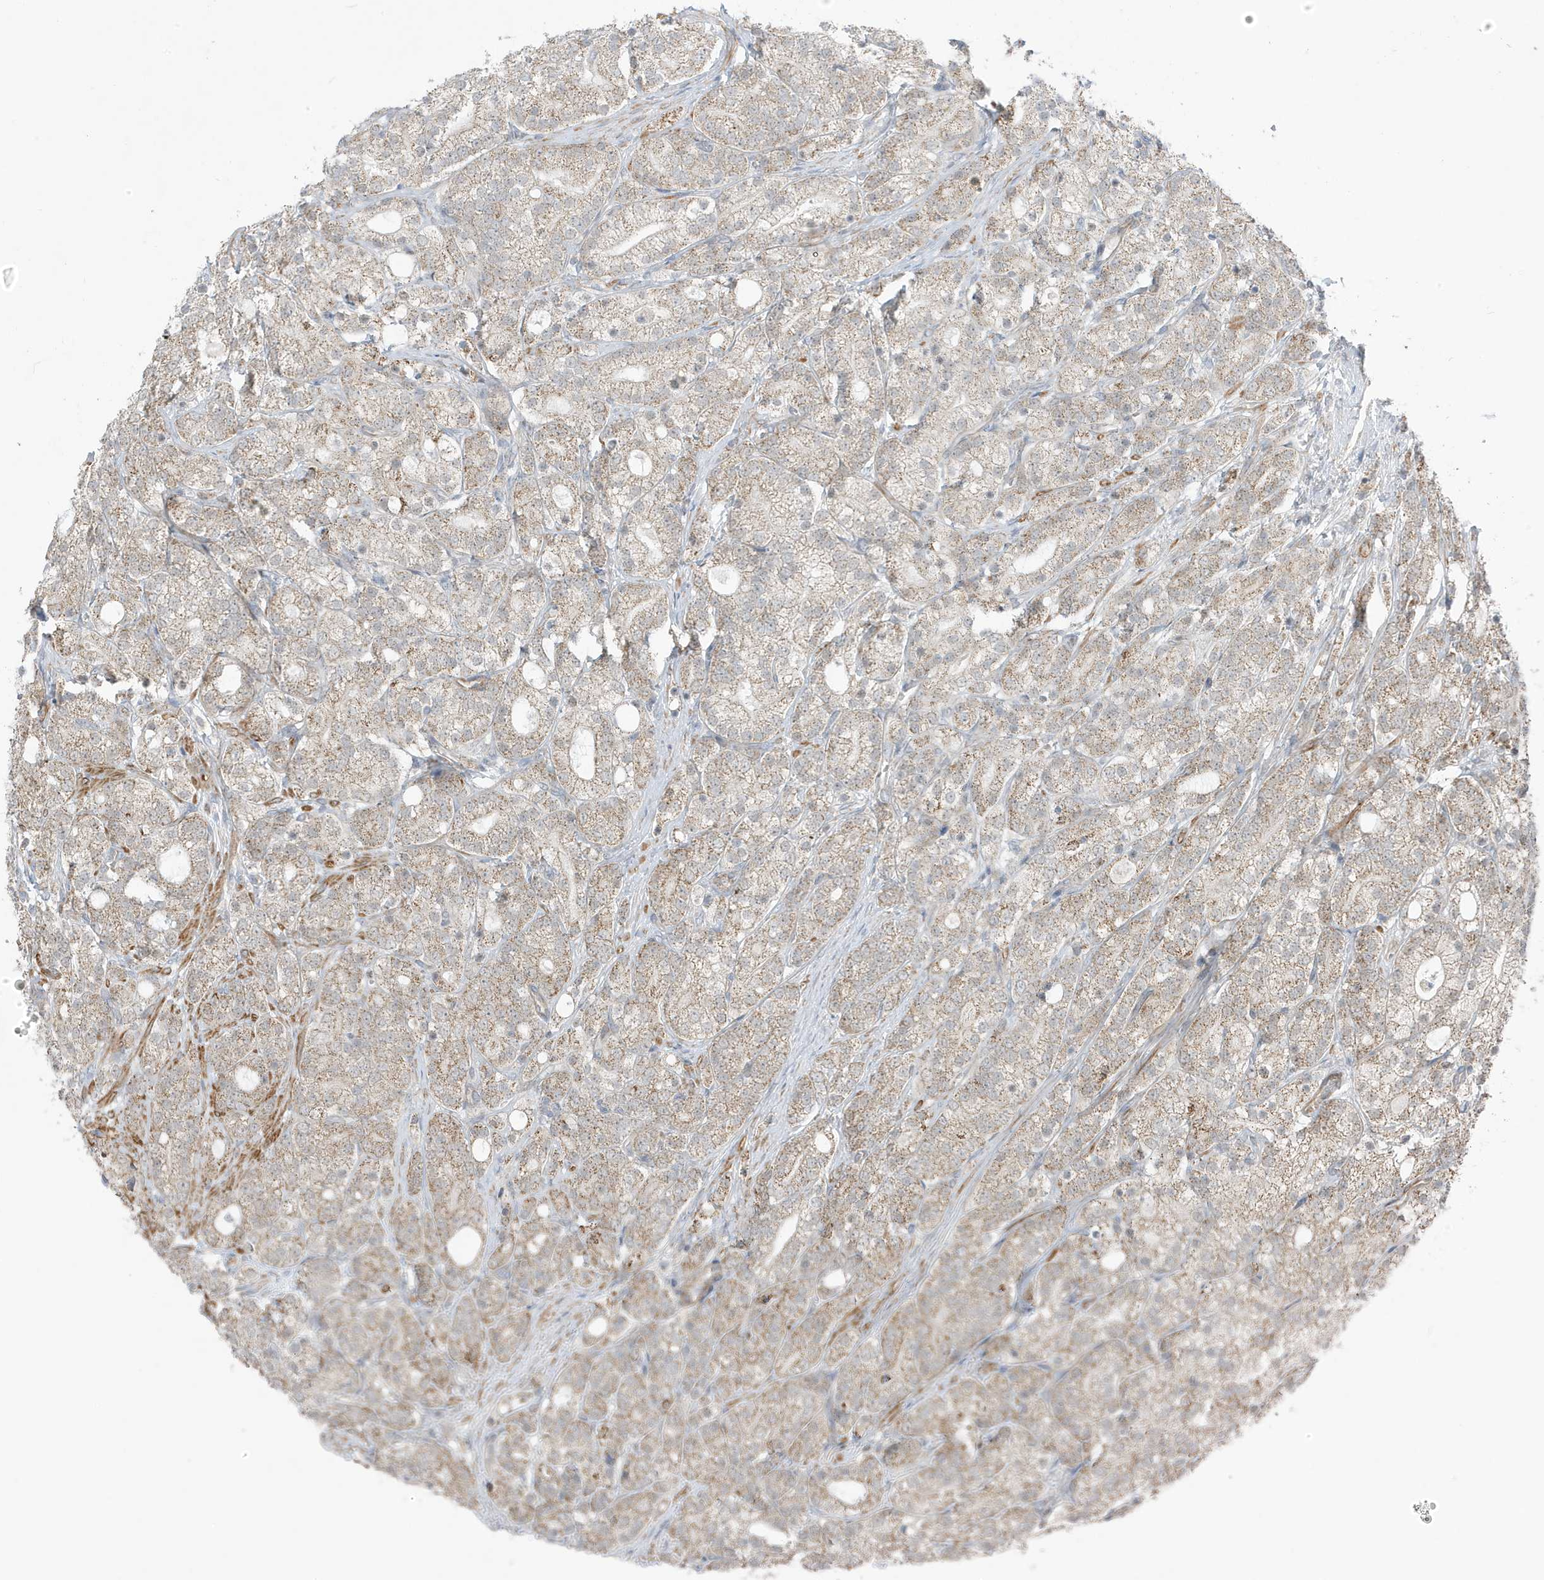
{"staining": {"intensity": "weak", "quantity": ">75%", "location": "cytoplasmic/membranous"}, "tissue": "prostate cancer", "cell_type": "Tumor cells", "image_type": "cancer", "snomed": [{"axis": "morphology", "description": "Adenocarcinoma, High grade"}, {"axis": "topography", "description": "Prostate"}], "caption": "This is an image of immunohistochemistry staining of adenocarcinoma (high-grade) (prostate), which shows weak expression in the cytoplasmic/membranous of tumor cells.", "gene": "ATP13A5", "patient": {"sex": "male", "age": 57}}